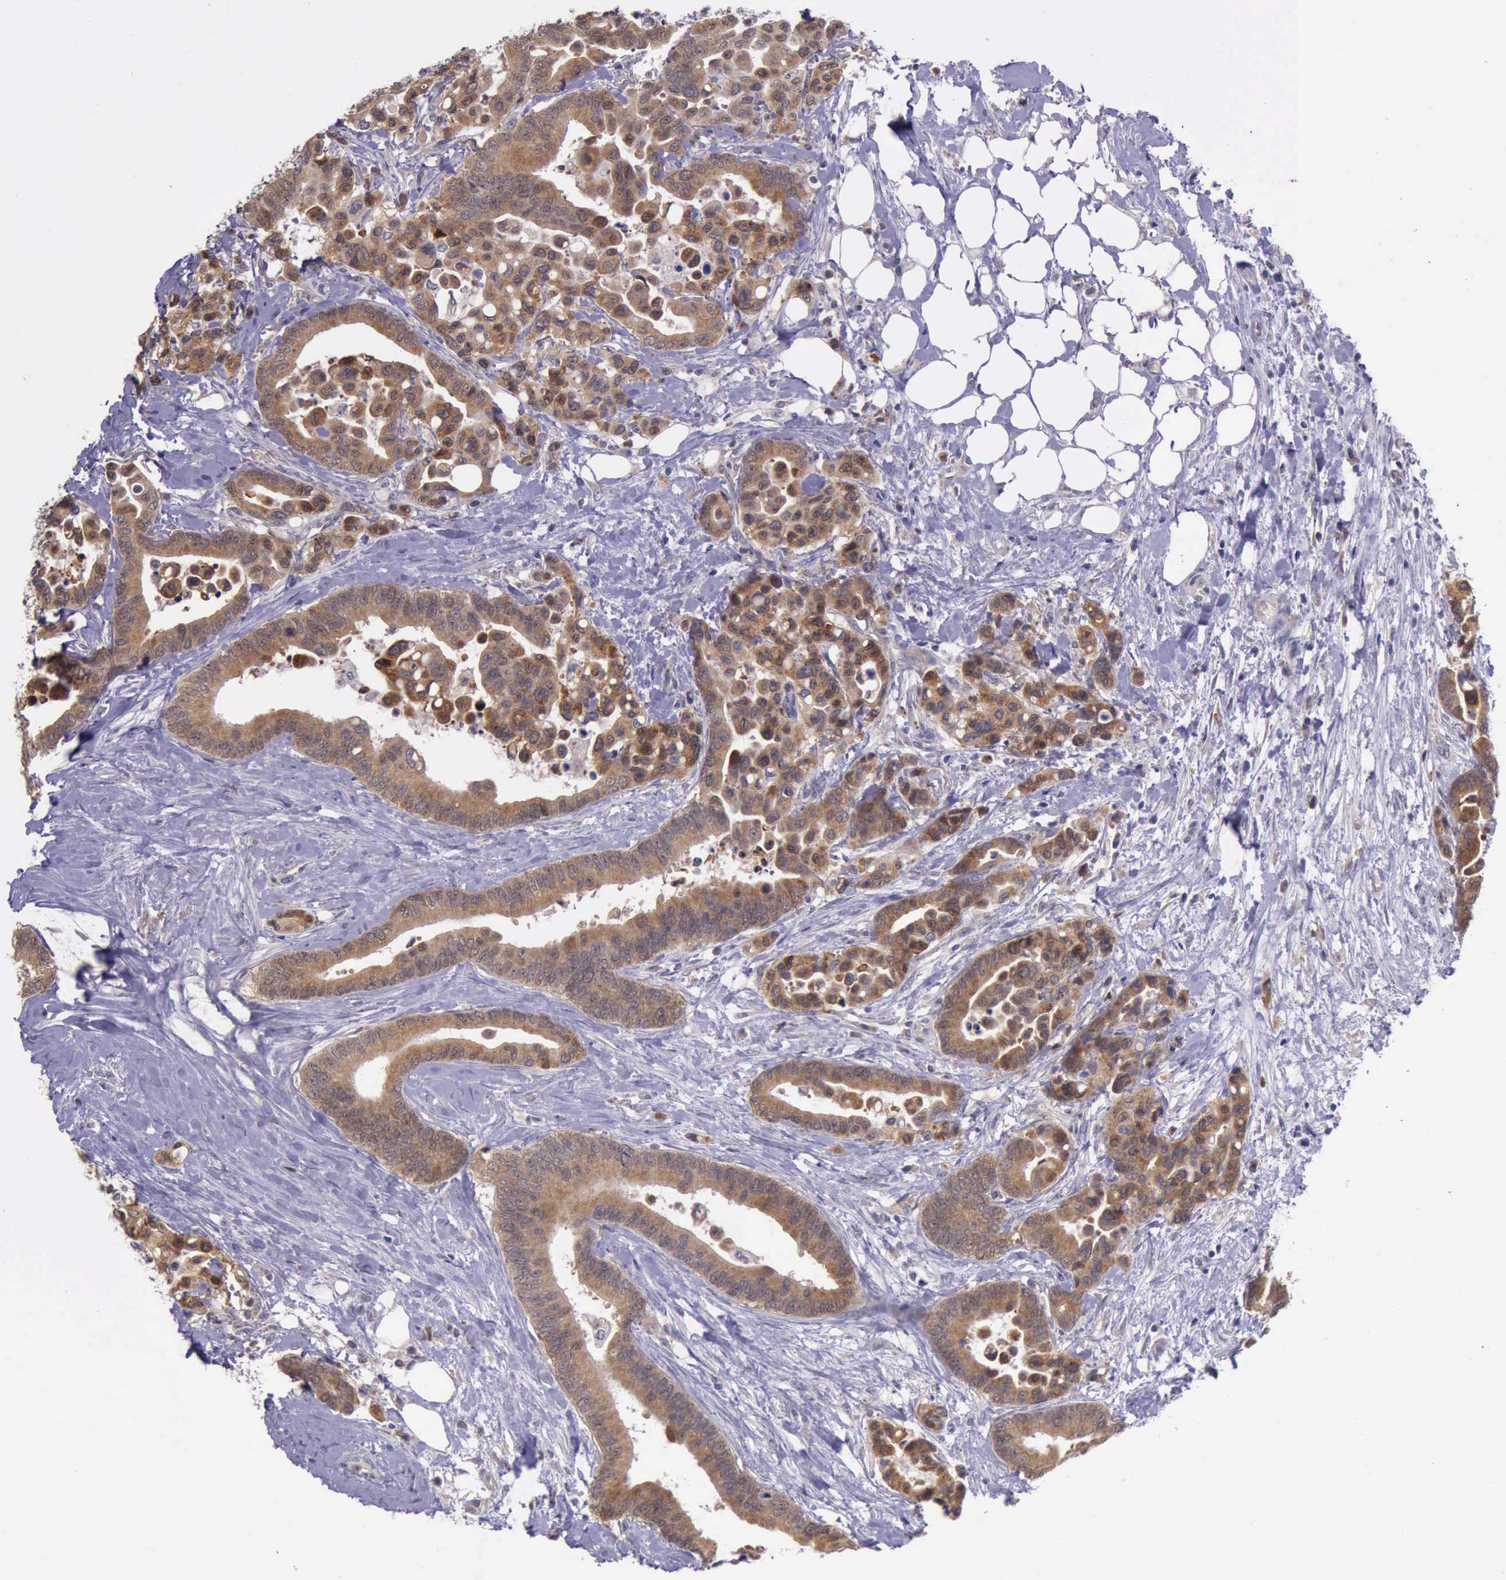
{"staining": {"intensity": "strong", "quantity": ">75%", "location": "cytoplasmic/membranous"}, "tissue": "colorectal cancer", "cell_type": "Tumor cells", "image_type": "cancer", "snomed": [{"axis": "morphology", "description": "Adenocarcinoma, NOS"}, {"axis": "topography", "description": "Colon"}], "caption": "Colorectal cancer (adenocarcinoma) tissue demonstrates strong cytoplasmic/membranous expression in approximately >75% of tumor cells, visualized by immunohistochemistry.", "gene": "PLEK2", "patient": {"sex": "male", "age": 82}}